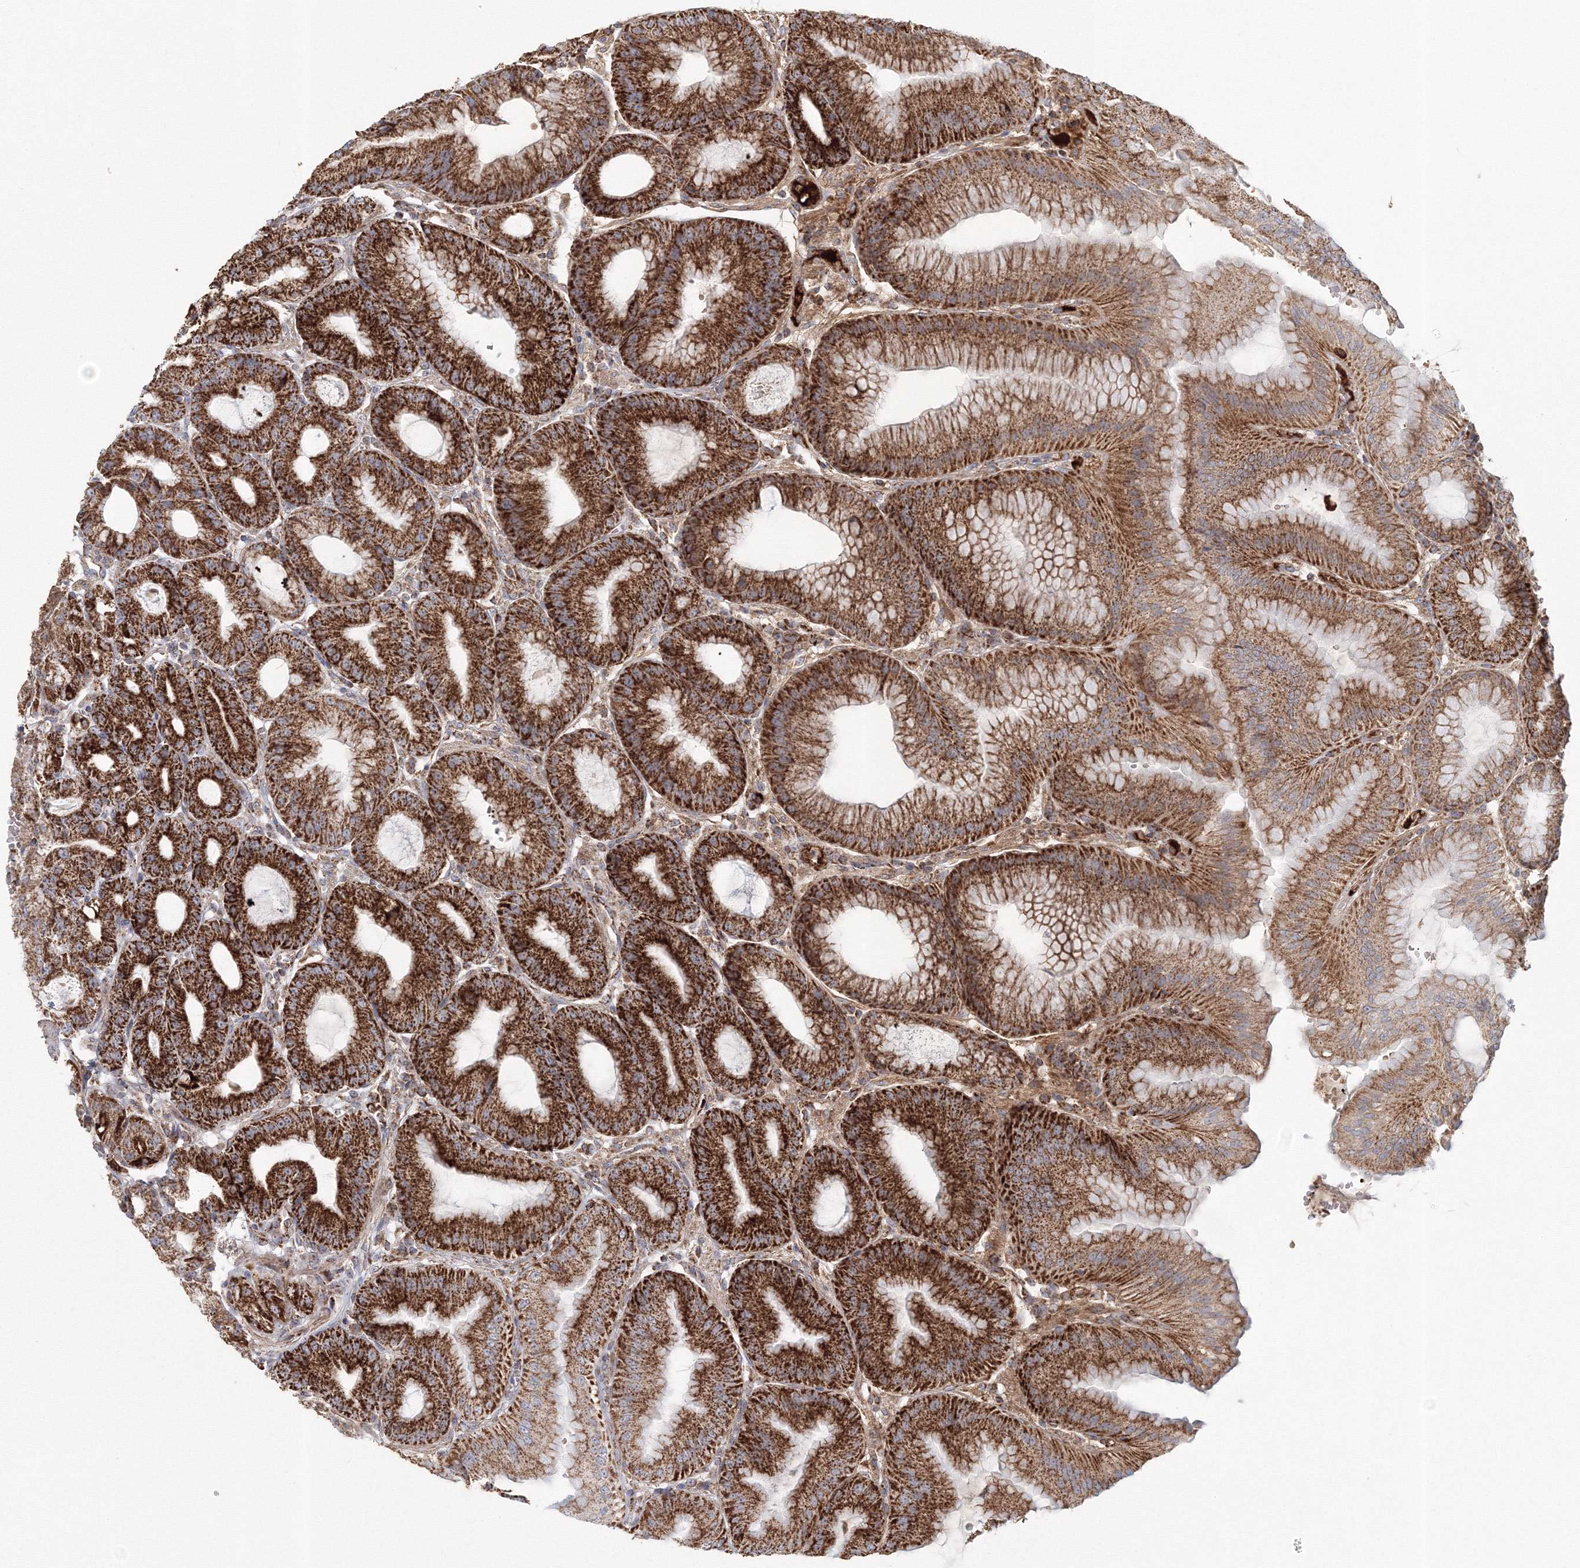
{"staining": {"intensity": "strong", "quantity": "25%-75%", "location": "cytoplasmic/membranous"}, "tissue": "stomach", "cell_type": "Glandular cells", "image_type": "normal", "snomed": [{"axis": "morphology", "description": "Normal tissue, NOS"}, {"axis": "topography", "description": "Stomach, lower"}], "caption": "Immunohistochemistry staining of benign stomach, which reveals high levels of strong cytoplasmic/membranous positivity in approximately 25%-75% of glandular cells indicating strong cytoplasmic/membranous protein staining. The staining was performed using DAB (3,3'-diaminobenzidine) (brown) for protein detection and nuclei were counterstained in hematoxylin (blue).", "gene": "GRPEL1", "patient": {"sex": "male", "age": 71}}